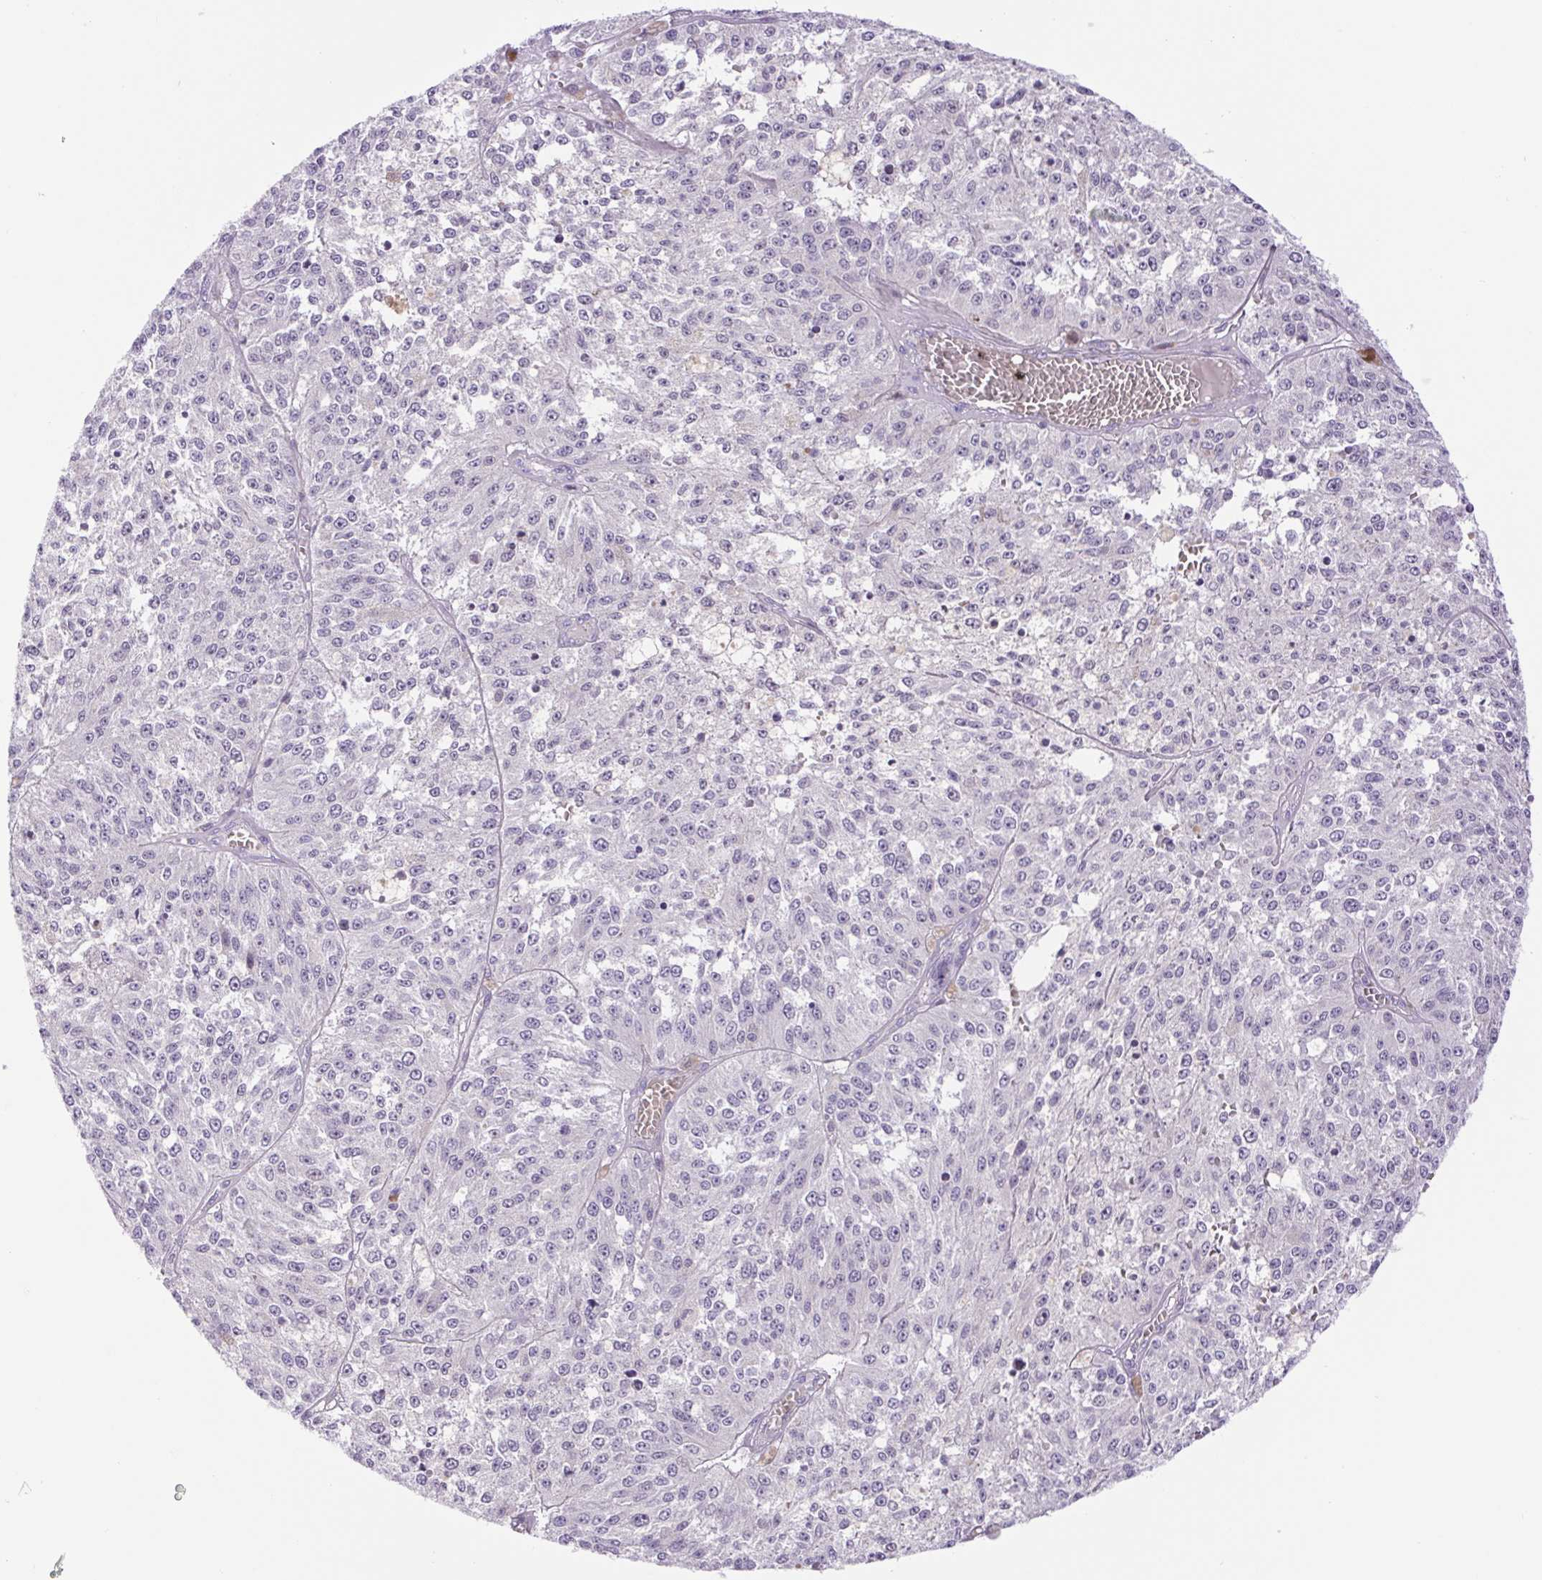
{"staining": {"intensity": "negative", "quantity": "none", "location": "none"}, "tissue": "melanoma", "cell_type": "Tumor cells", "image_type": "cancer", "snomed": [{"axis": "morphology", "description": "Malignant melanoma, Metastatic site"}, {"axis": "topography", "description": "Lymph node"}], "caption": "Tumor cells show no significant protein positivity in melanoma.", "gene": "FAM177B", "patient": {"sex": "female", "age": 64}}